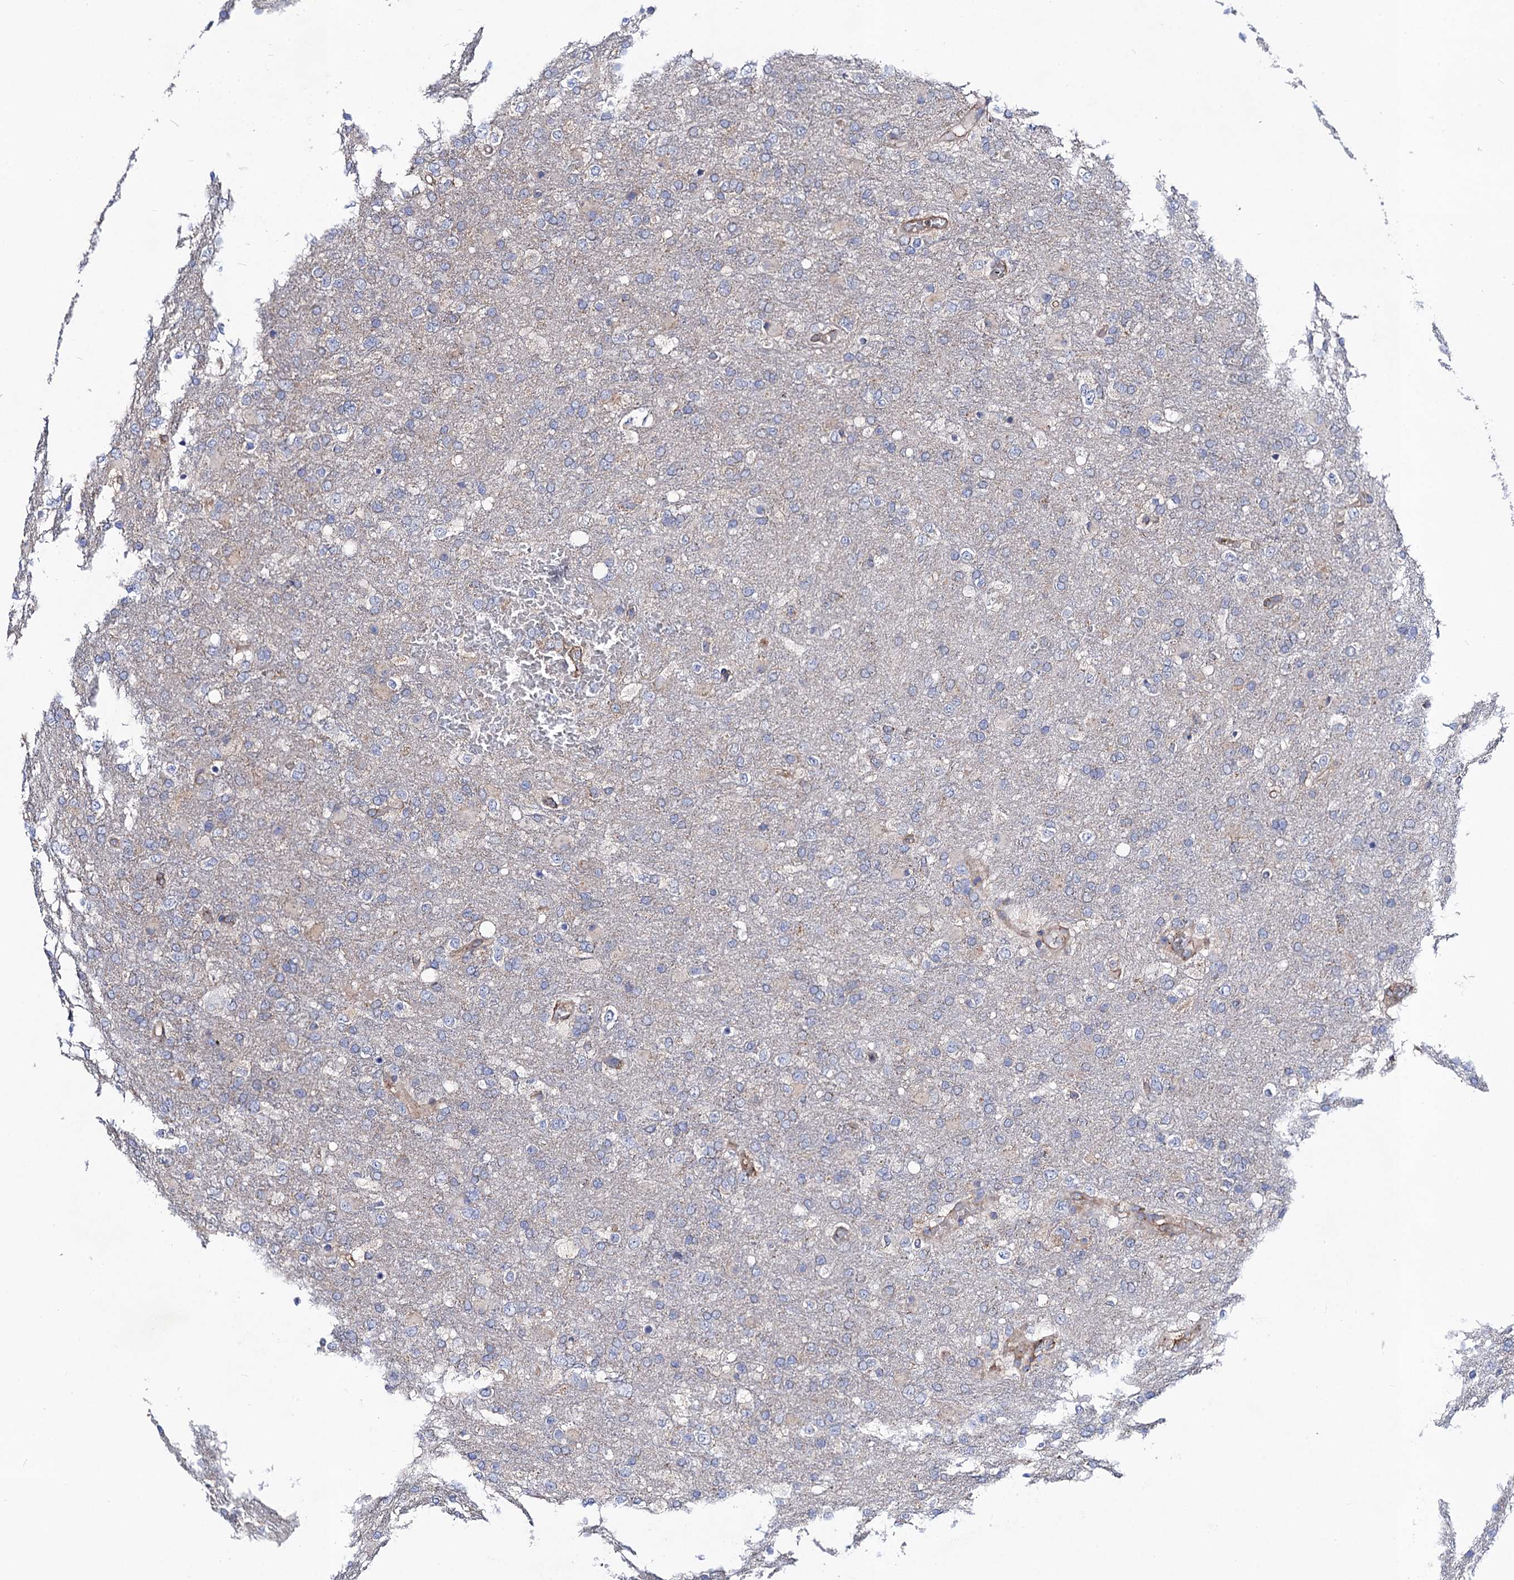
{"staining": {"intensity": "negative", "quantity": "none", "location": "none"}, "tissue": "glioma", "cell_type": "Tumor cells", "image_type": "cancer", "snomed": [{"axis": "morphology", "description": "Glioma, malignant, High grade"}, {"axis": "topography", "description": "Brain"}], "caption": "Histopathology image shows no significant protein expression in tumor cells of glioma.", "gene": "DYDC1", "patient": {"sex": "female", "age": 74}}